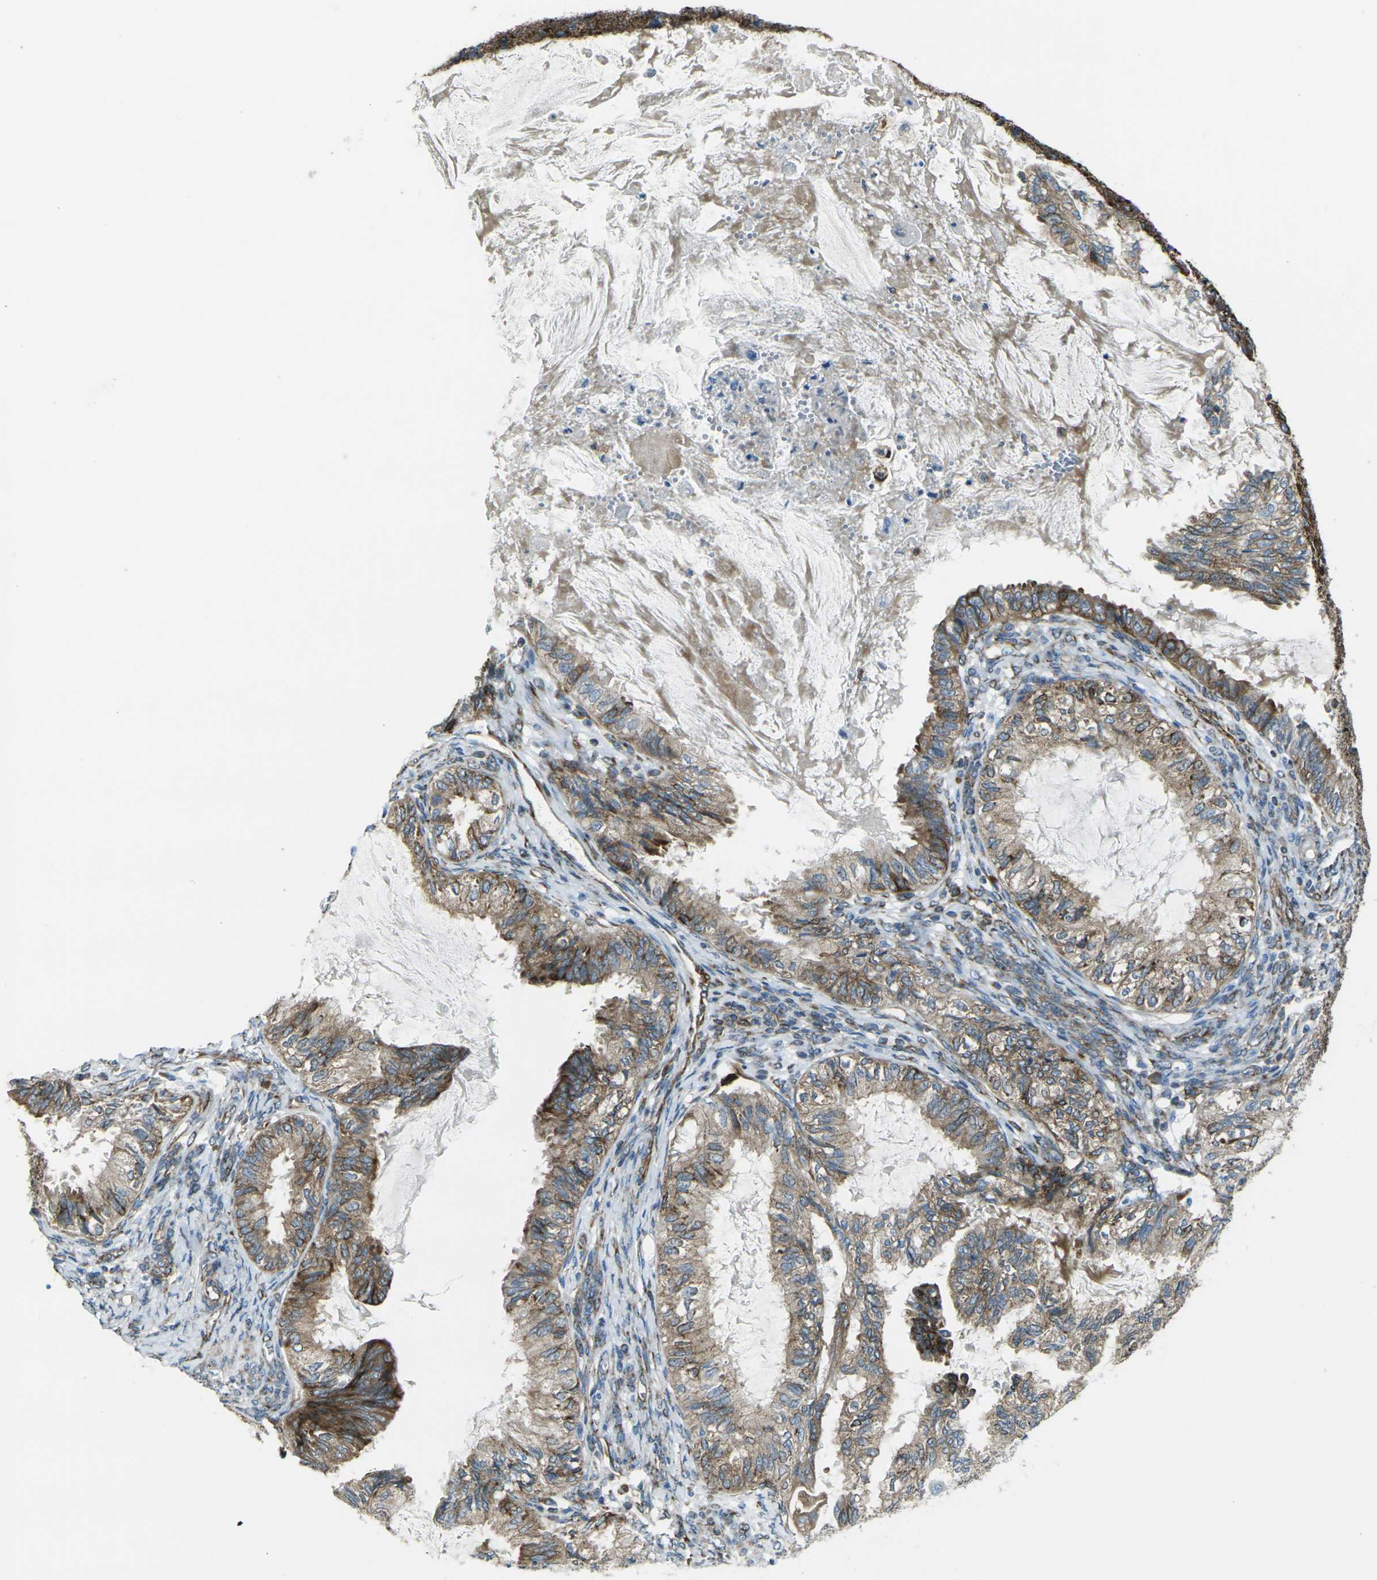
{"staining": {"intensity": "moderate", "quantity": ">75%", "location": "cytoplasmic/membranous"}, "tissue": "cervical cancer", "cell_type": "Tumor cells", "image_type": "cancer", "snomed": [{"axis": "morphology", "description": "Normal tissue, NOS"}, {"axis": "morphology", "description": "Adenocarcinoma, NOS"}, {"axis": "topography", "description": "Cervix"}, {"axis": "topography", "description": "Endometrium"}], "caption": "Immunohistochemistry image of neoplastic tissue: cervical cancer (adenocarcinoma) stained using immunohistochemistry (IHC) shows medium levels of moderate protein expression localized specifically in the cytoplasmic/membranous of tumor cells, appearing as a cytoplasmic/membranous brown color.", "gene": "CELSR2", "patient": {"sex": "female", "age": 86}}